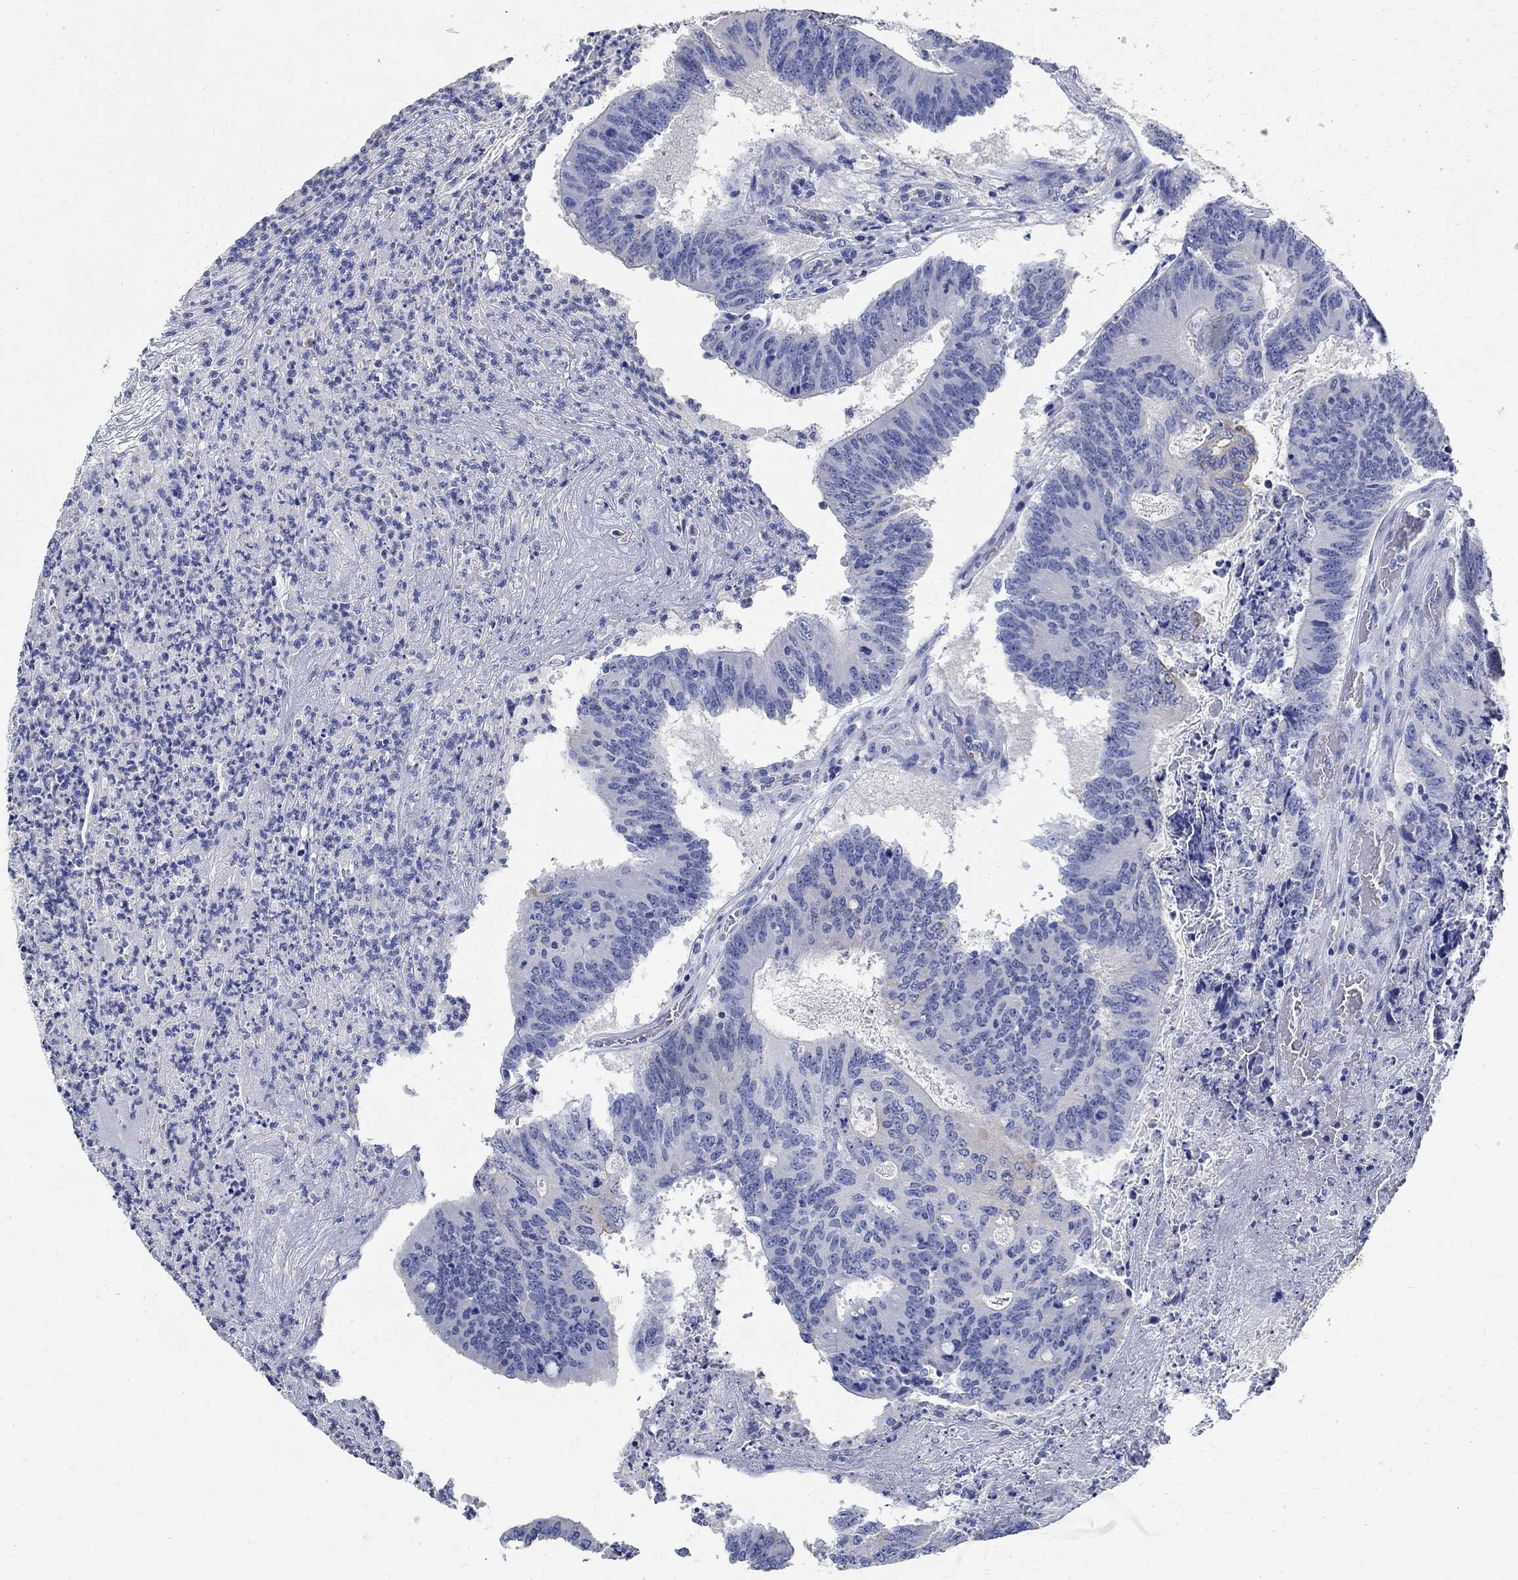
{"staining": {"intensity": "negative", "quantity": "none", "location": "none"}, "tissue": "colorectal cancer", "cell_type": "Tumor cells", "image_type": "cancer", "snomed": [{"axis": "morphology", "description": "Adenocarcinoma, NOS"}, {"axis": "topography", "description": "Colon"}], "caption": "An immunohistochemistry (IHC) histopathology image of colorectal cancer (adenocarcinoma) is shown. There is no staining in tumor cells of colorectal cancer (adenocarcinoma).", "gene": "PRX", "patient": {"sex": "female", "age": 70}}